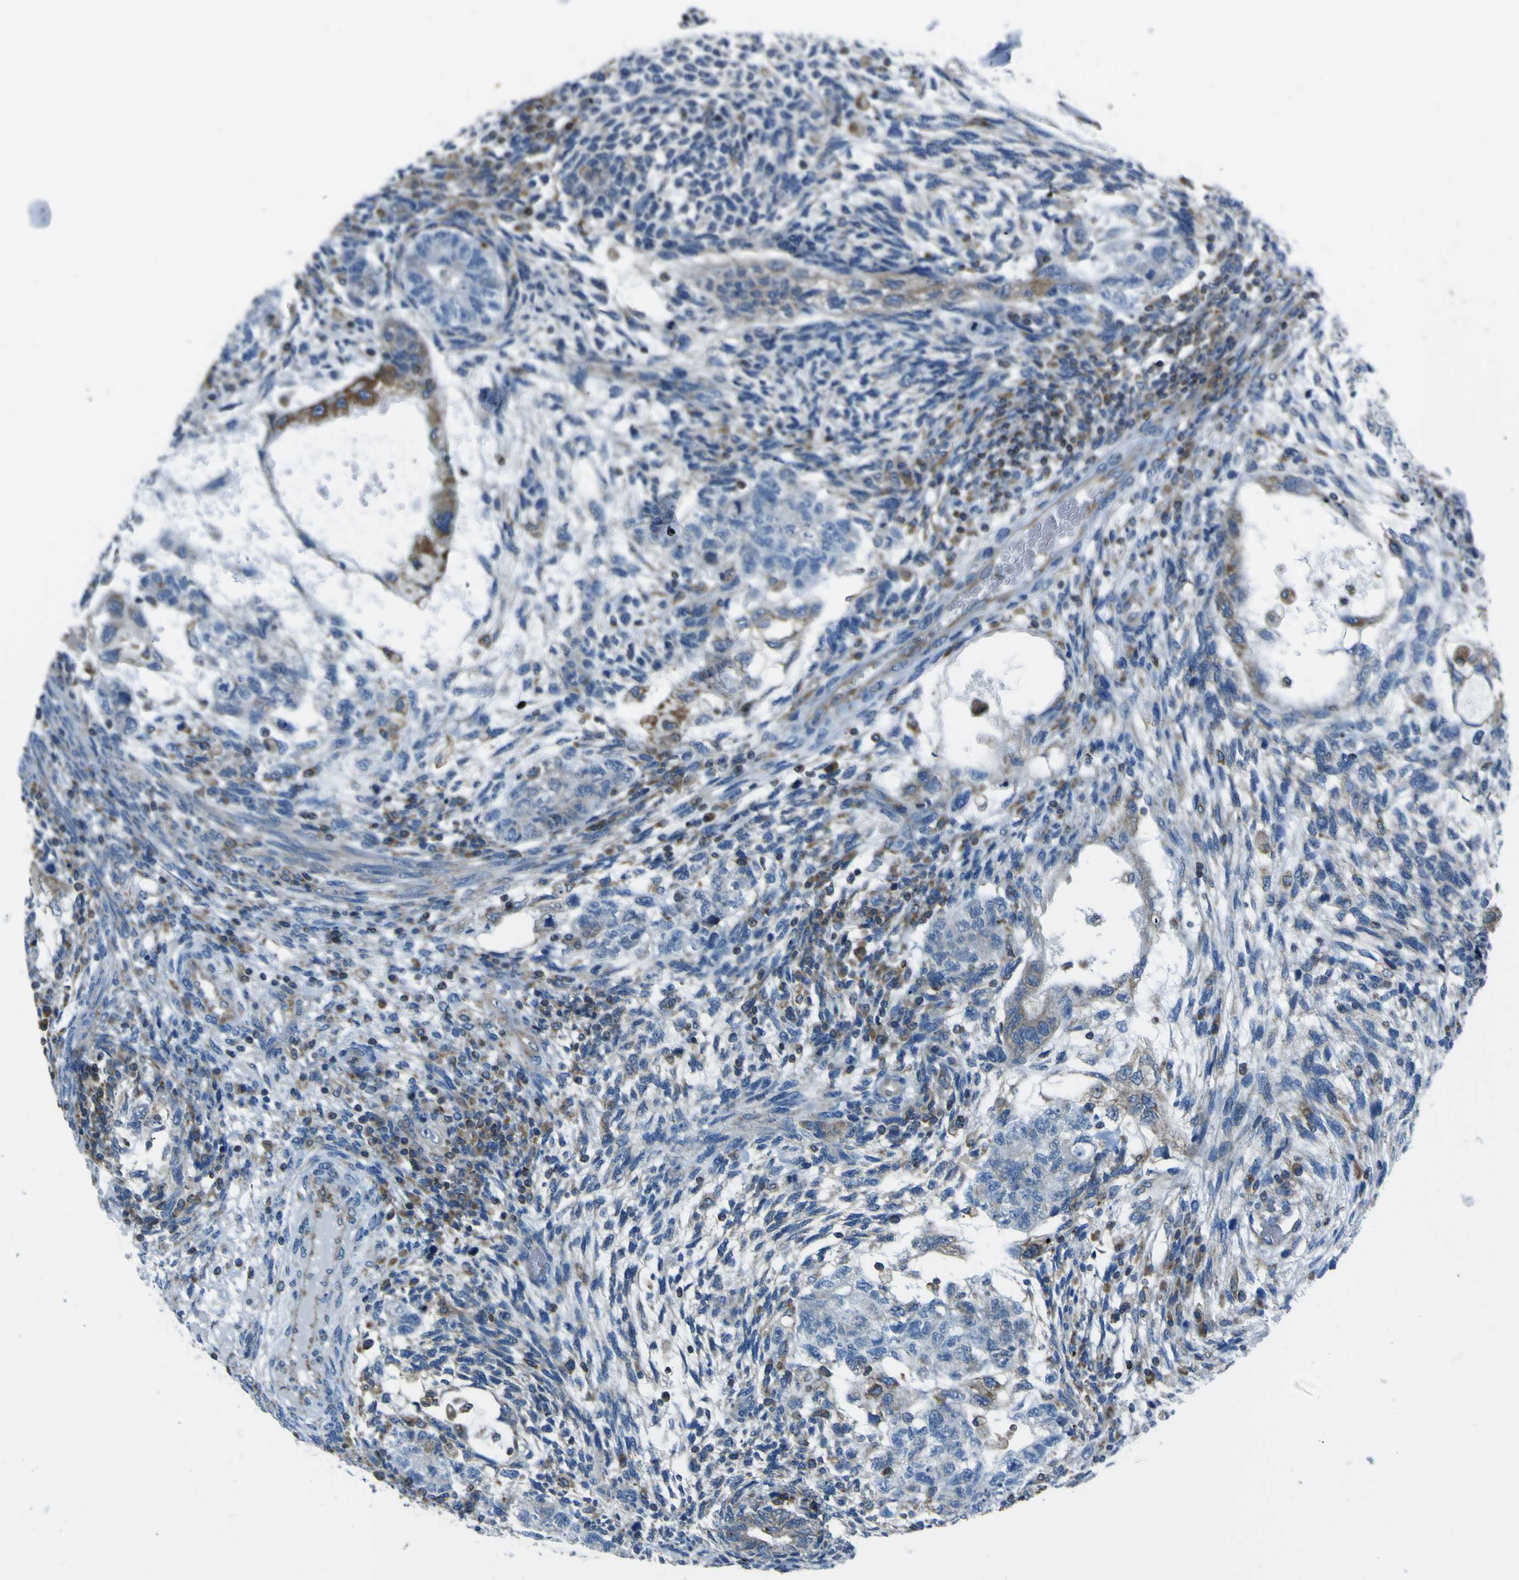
{"staining": {"intensity": "weak", "quantity": "<25%", "location": "cytoplasmic/membranous"}, "tissue": "testis cancer", "cell_type": "Tumor cells", "image_type": "cancer", "snomed": [{"axis": "morphology", "description": "Normal tissue, NOS"}, {"axis": "morphology", "description": "Carcinoma, Embryonal, NOS"}, {"axis": "topography", "description": "Testis"}], "caption": "The image shows no staining of tumor cells in embryonal carcinoma (testis).", "gene": "STIM1", "patient": {"sex": "male", "age": 36}}